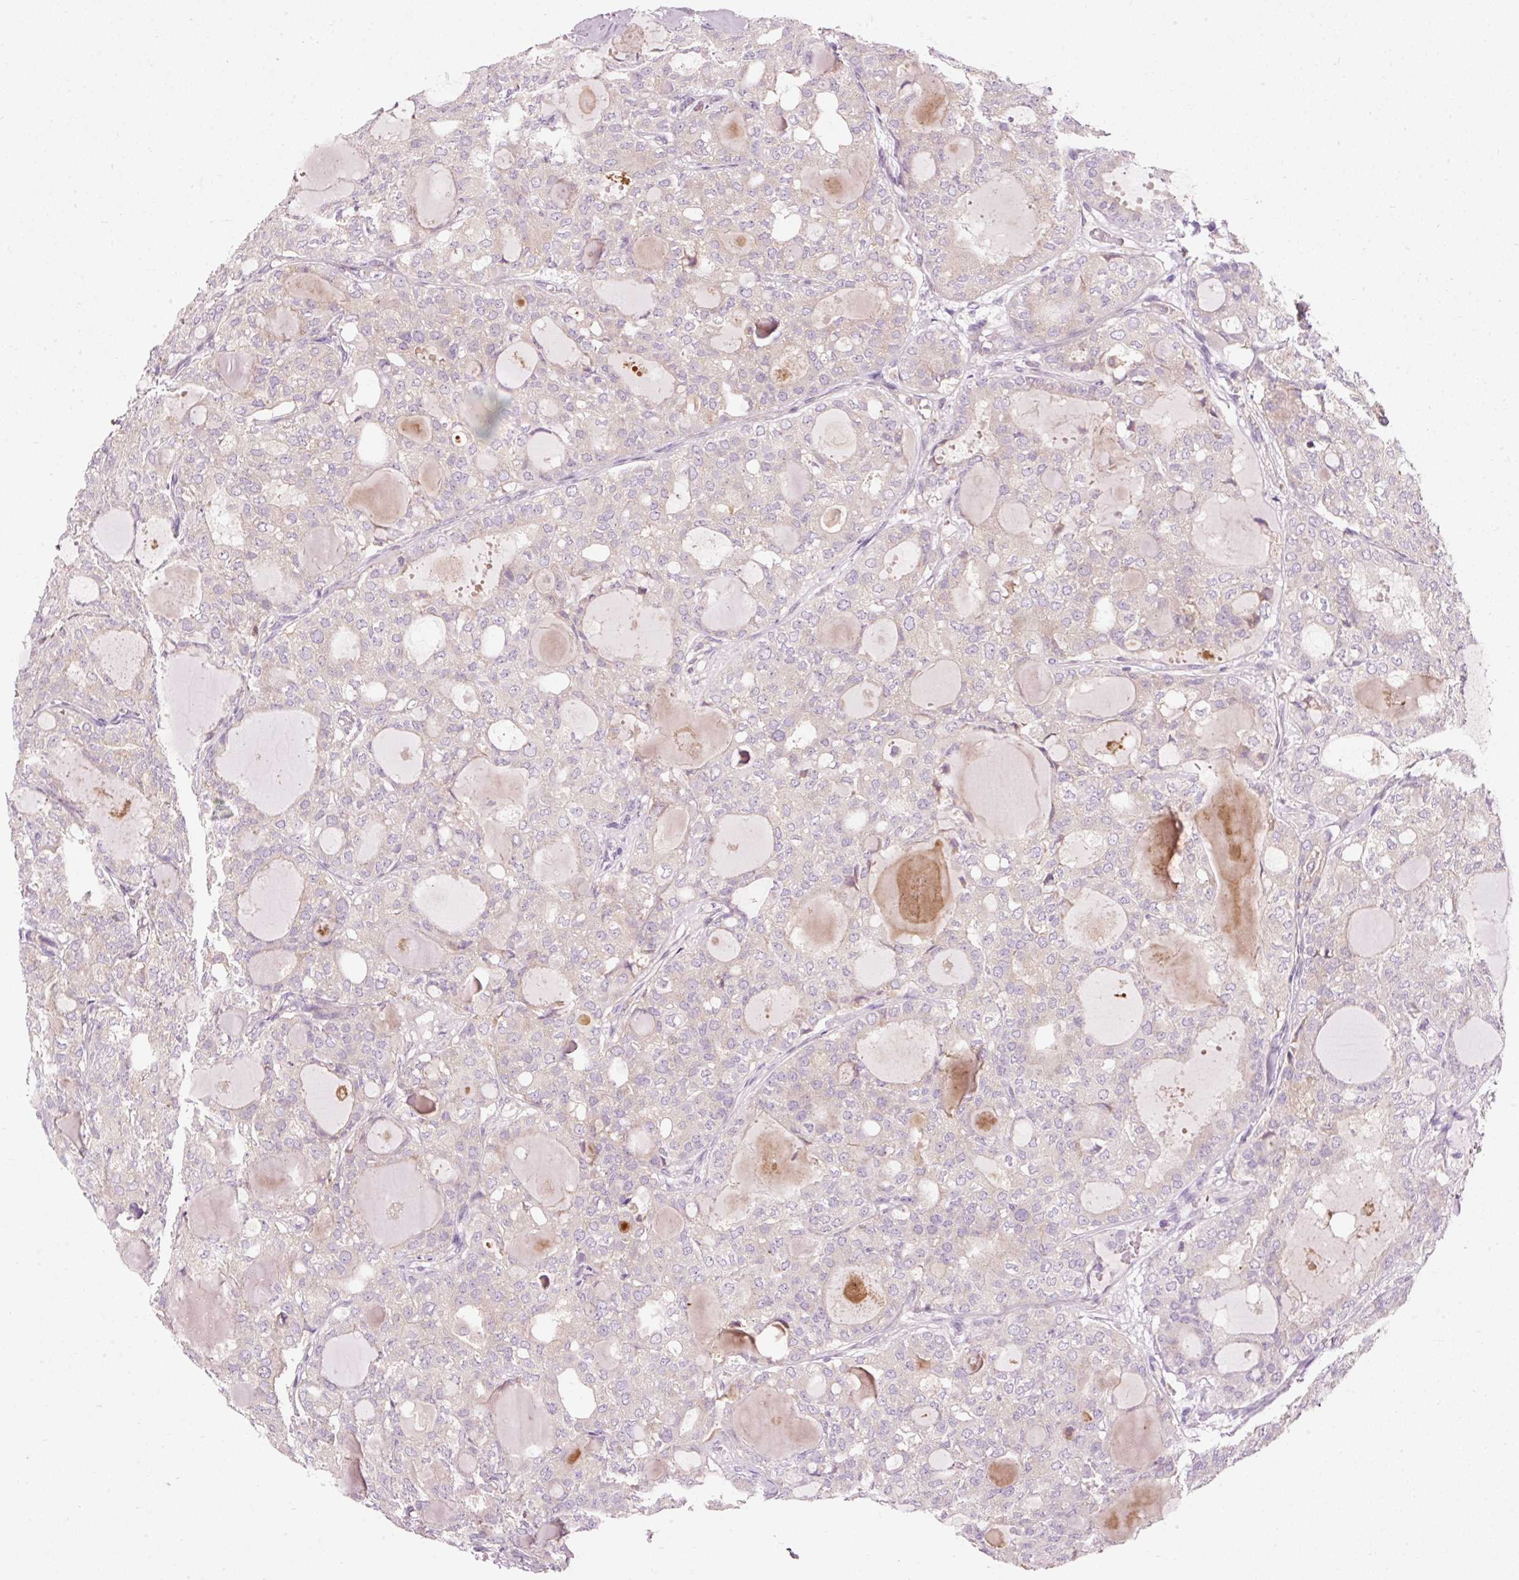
{"staining": {"intensity": "negative", "quantity": "none", "location": "none"}, "tissue": "thyroid cancer", "cell_type": "Tumor cells", "image_type": "cancer", "snomed": [{"axis": "morphology", "description": "Follicular adenoma carcinoma, NOS"}, {"axis": "topography", "description": "Thyroid gland"}], "caption": "The histopathology image shows no significant staining in tumor cells of thyroid follicular adenoma carcinoma.", "gene": "NAPA", "patient": {"sex": "male", "age": 75}}